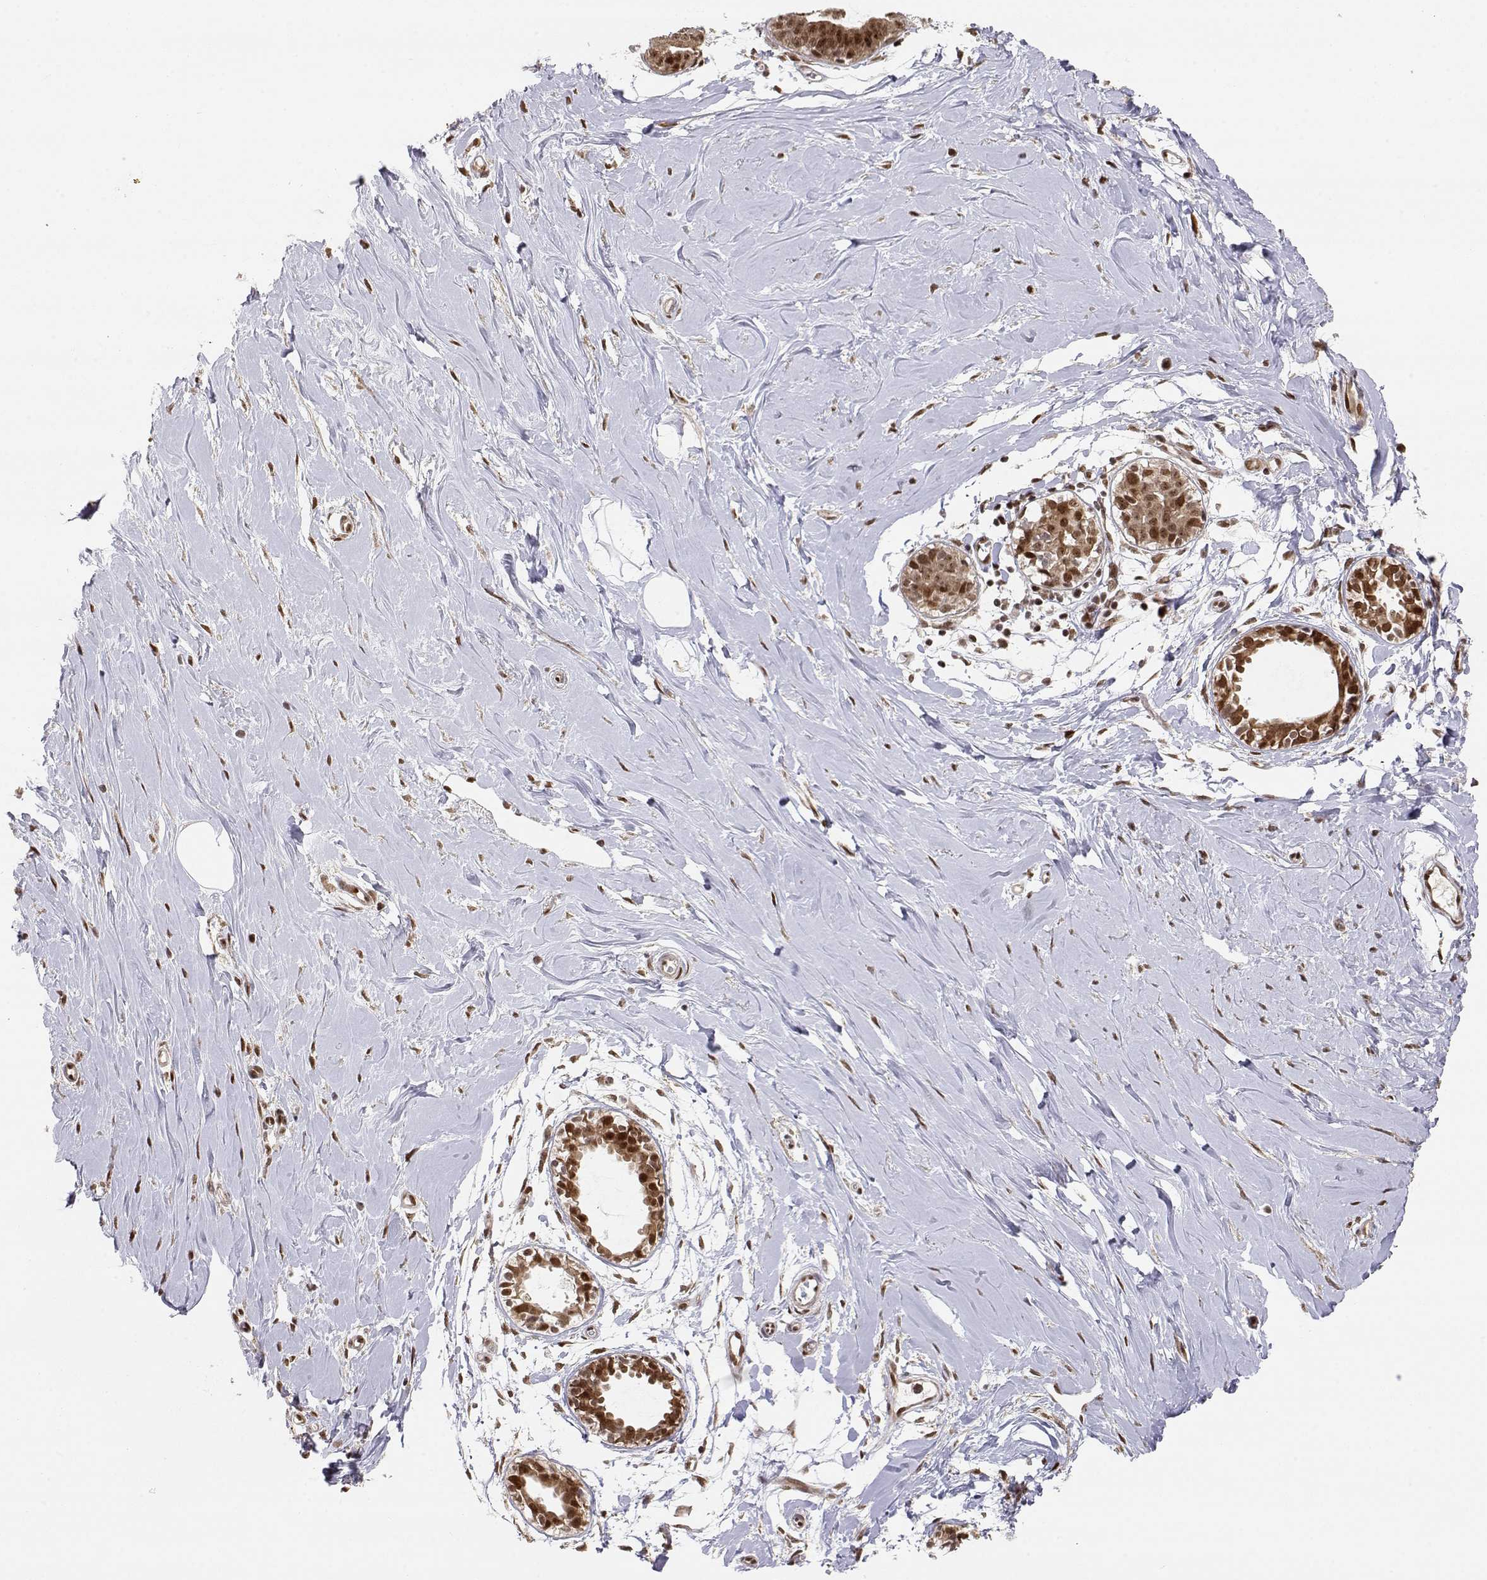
{"staining": {"intensity": "strong", "quantity": ">75%", "location": "nuclear"}, "tissue": "breast", "cell_type": "Adipocytes", "image_type": "normal", "snomed": [{"axis": "morphology", "description": "Normal tissue, NOS"}, {"axis": "topography", "description": "Breast"}], "caption": "Immunohistochemical staining of benign human breast reveals >75% levels of strong nuclear protein expression in approximately >75% of adipocytes. Nuclei are stained in blue.", "gene": "BRCA1", "patient": {"sex": "female", "age": 49}}